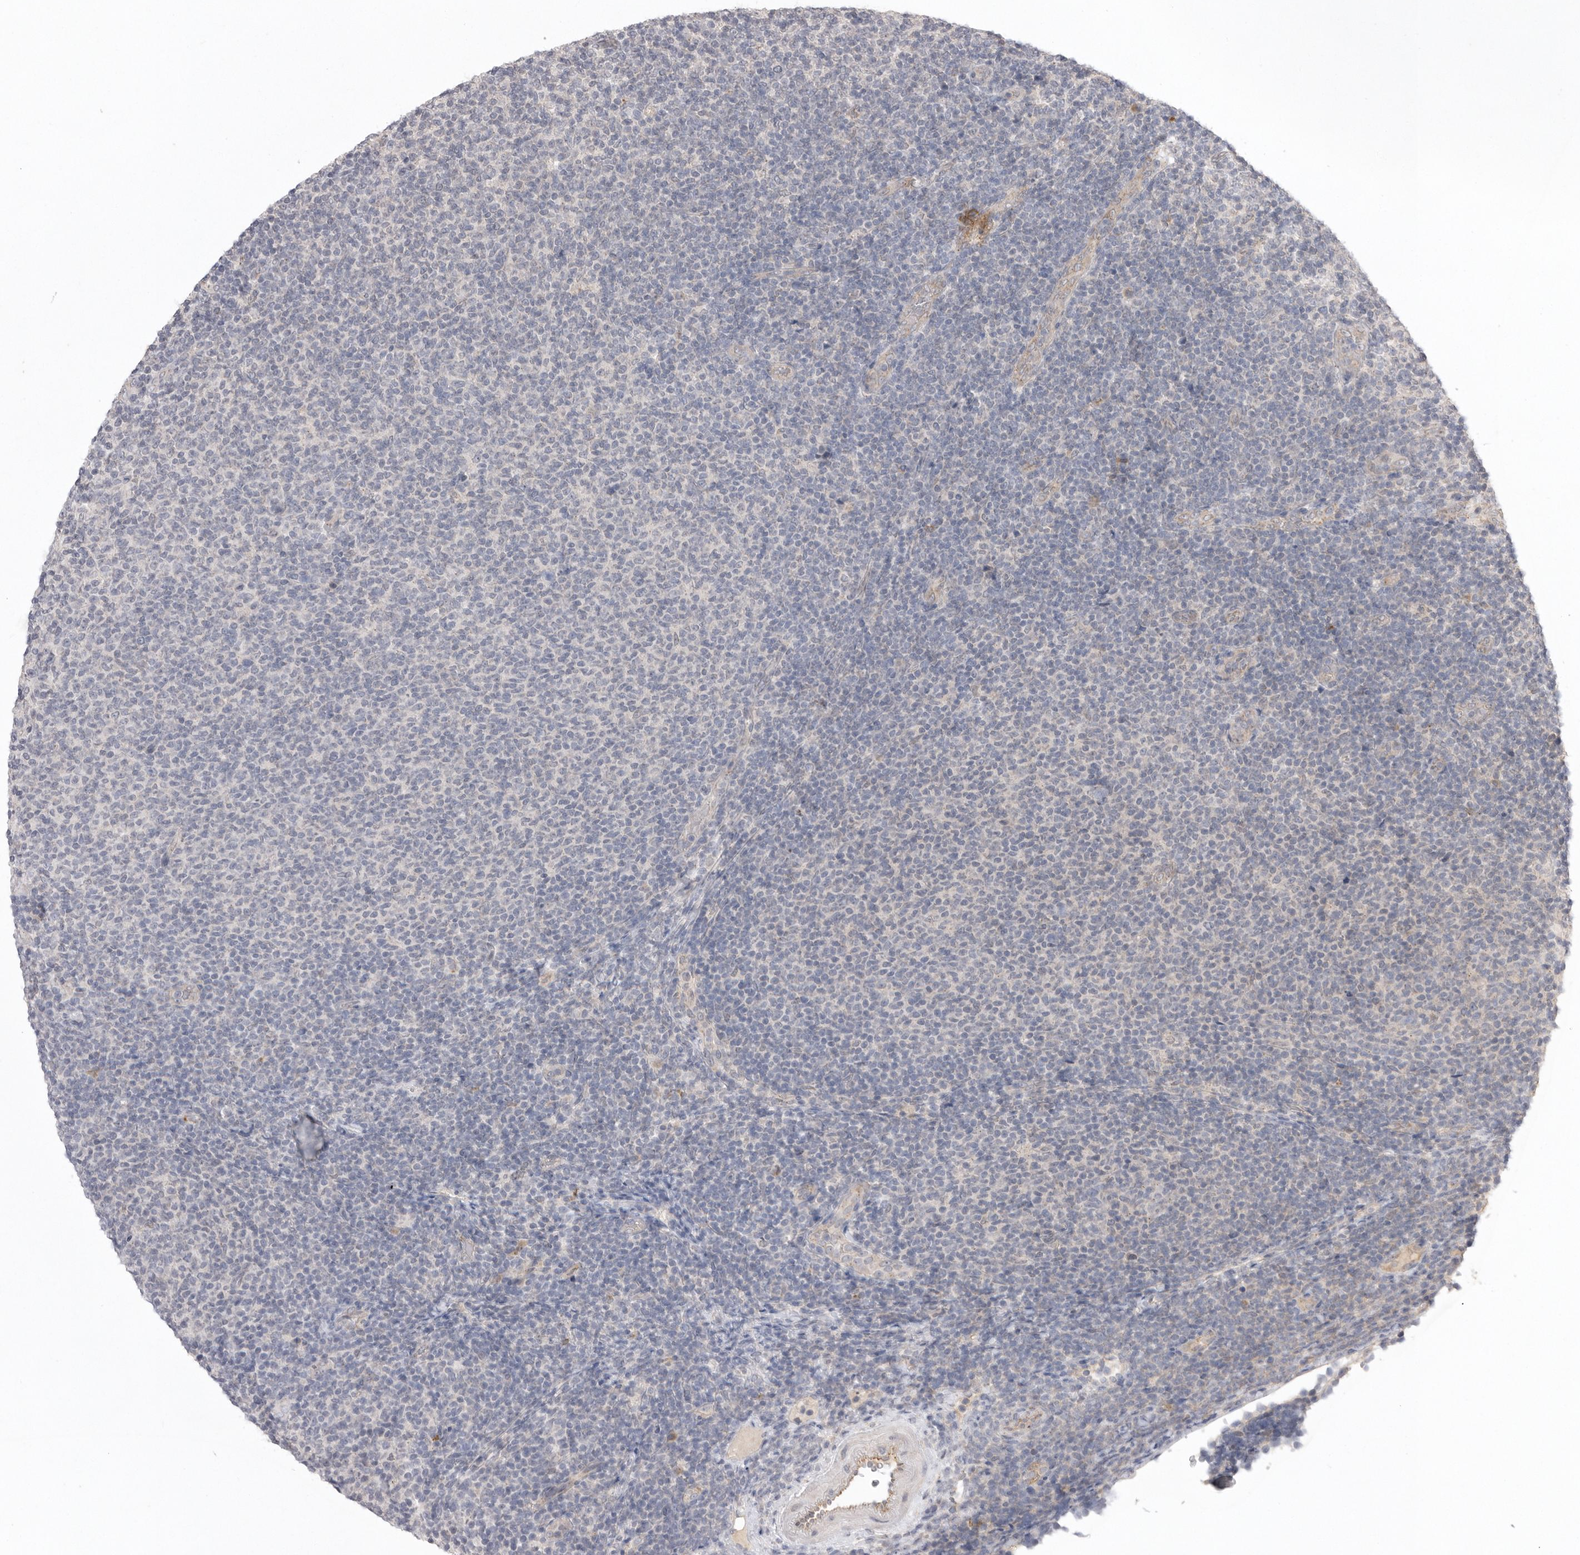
{"staining": {"intensity": "negative", "quantity": "none", "location": "none"}, "tissue": "lymphoma", "cell_type": "Tumor cells", "image_type": "cancer", "snomed": [{"axis": "morphology", "description": "Malignant lymphoma, non-Hodgkin's type, Low grade"}, {"axis": "topography", "description": "Lymph node"}], "caption": "High power microscopy micrograph of an IHC image of low-grade malignant lymphoma, non-Hodgkin's type, revealing no significant staining in tumor cells.", "gene": "TLR3", "patient": {"sex": "male", "age": 66}}